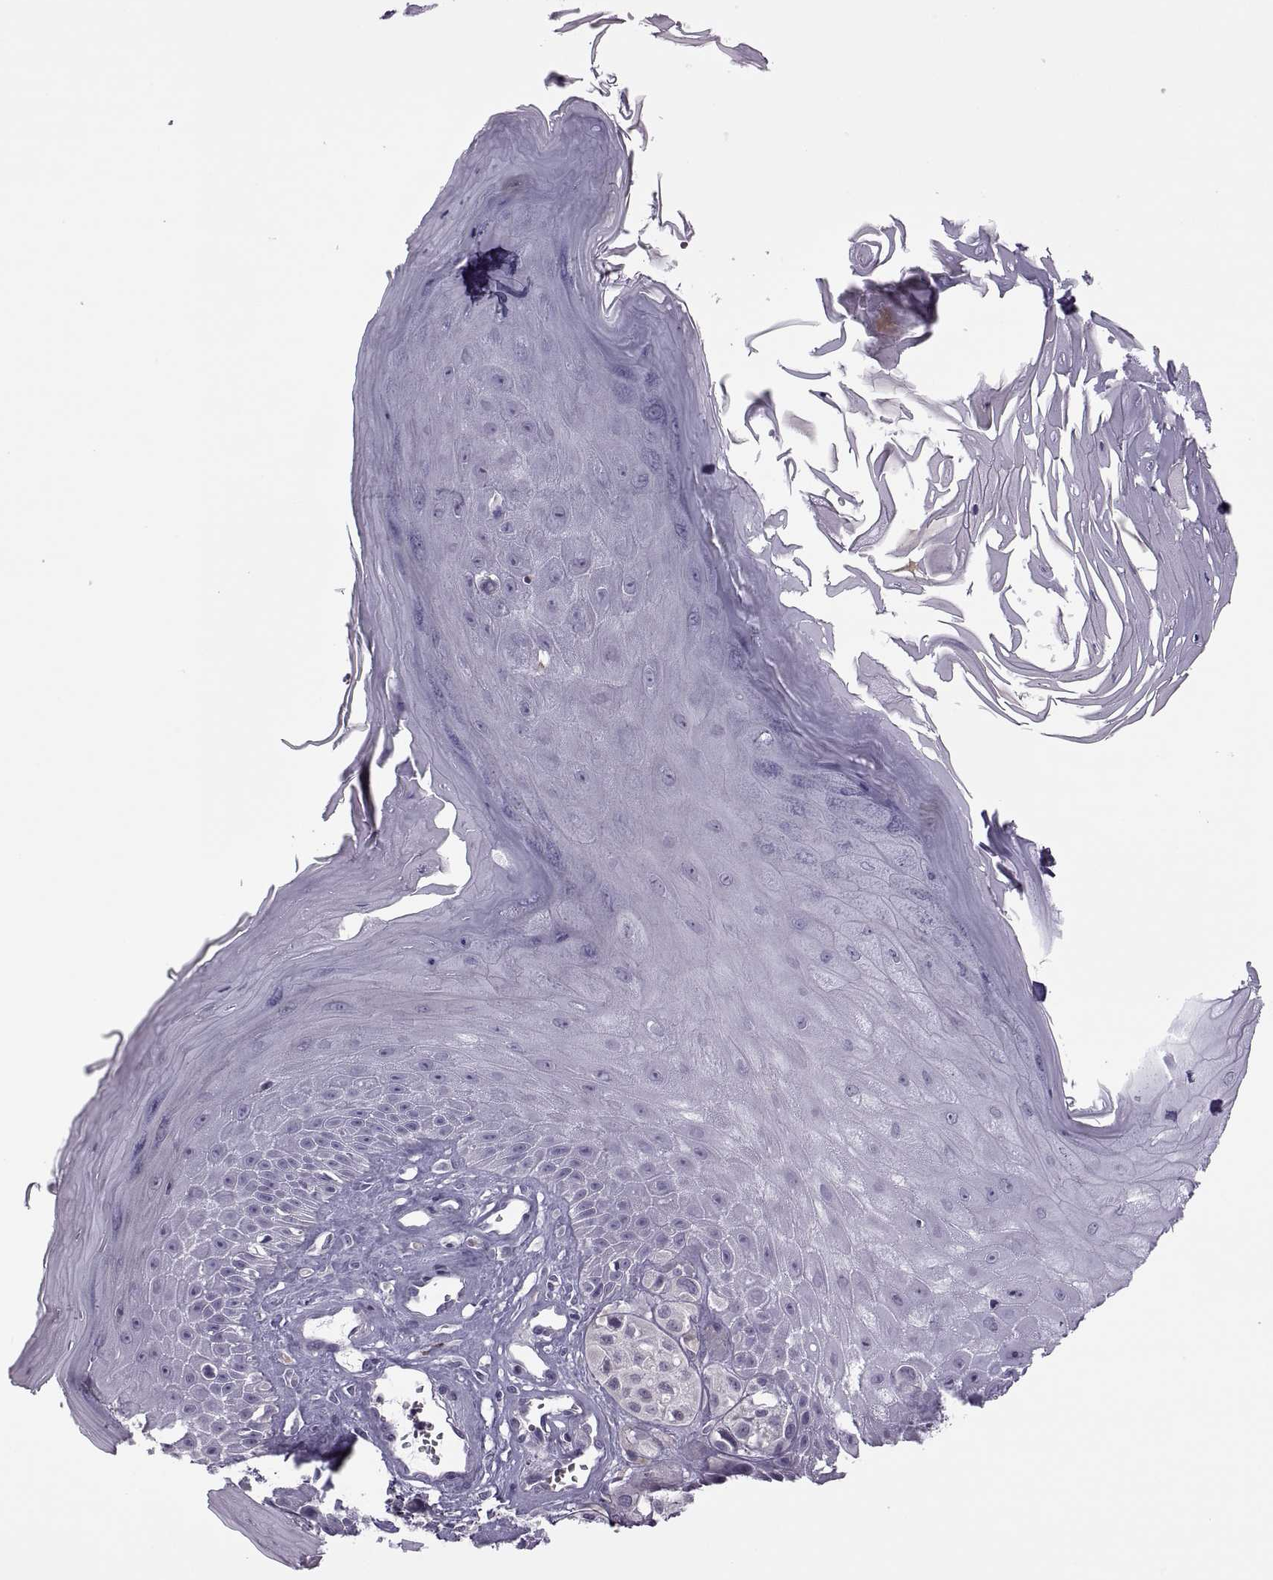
{"staining": {"intensity": "negative", "quantity": "none", "location": "none"}, "tissue": "melanoma", "cell_type": "Tumor cells", "image_type": "cancer", "snomed": [{"axis": "morphology", "description": "Malignant melanoma, NOS"}, {"axis": "topography", "description": "Skin"}], "caption": "DAB immunohistochemical staining of melanoma displays no significant staining in tumor cells. (DAB (3,3'-diaminobenzidine) immunohistochemistry visualized using brightfield microscopy, high magnification).", "gene": "RSPH6A", "patient": {"sex": "male", "age": 77}}